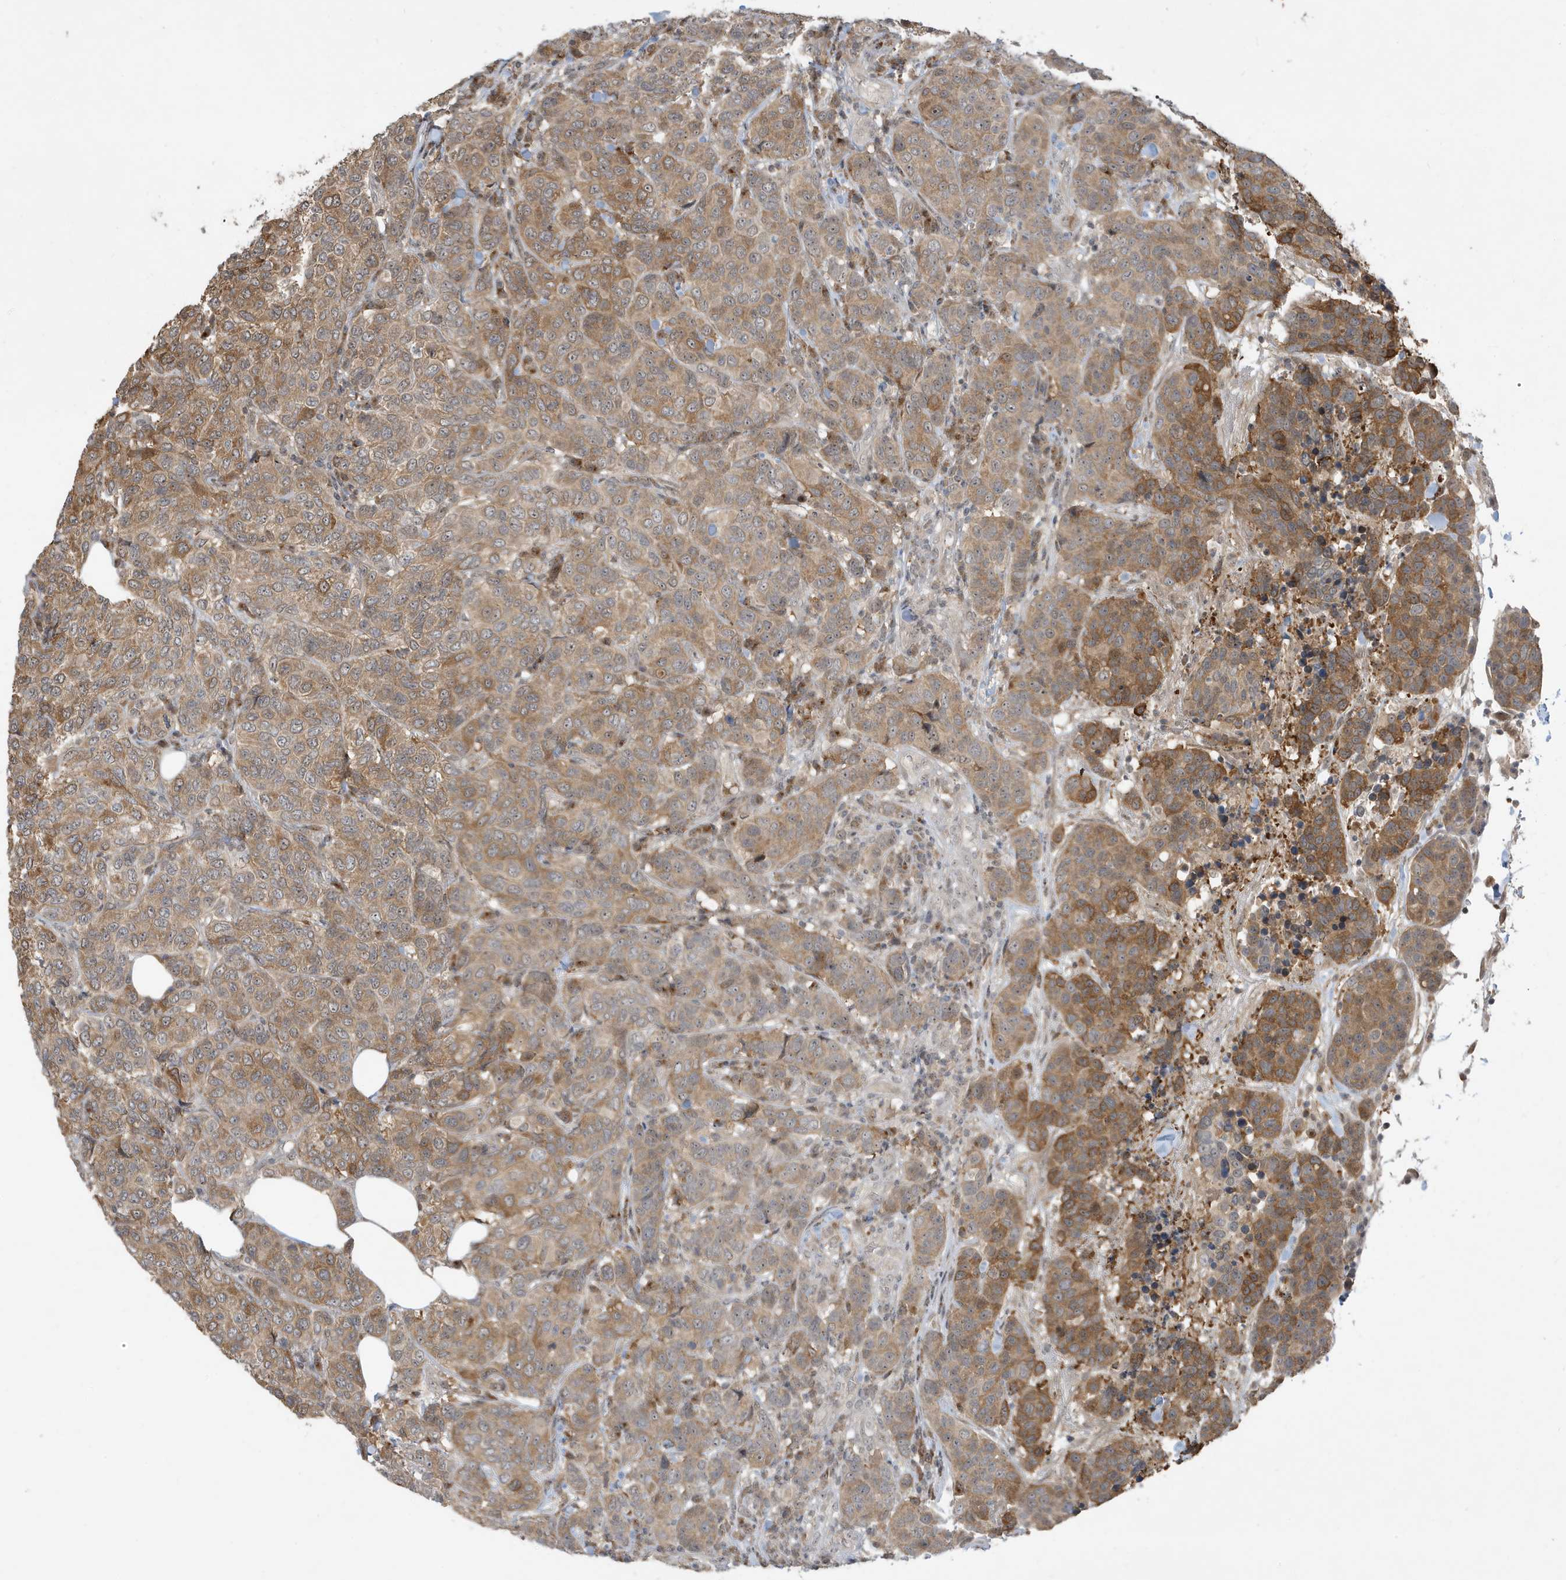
{"staining": {"intensity": "moderate", "quantity": ">75%", "location": "cytoplasmic/membranous"}, "tissue": "breast cancer", "cell_type": "Tumor cells", "image_type": "cancer", "snomed": [{"axis": "morphology", "description": "Duct carcinoma"}, {"axis": "topography", "description": "Breast"}], "caption": "Human breast cancer (intraductal carcinoma) stained with a brown dye demonstrates moderate cytoplasmic/membranous positive staining in approximately >75% of tumor cells.", "gene": "PRRT3", "patient": {"sex": "female", "age": 55}}